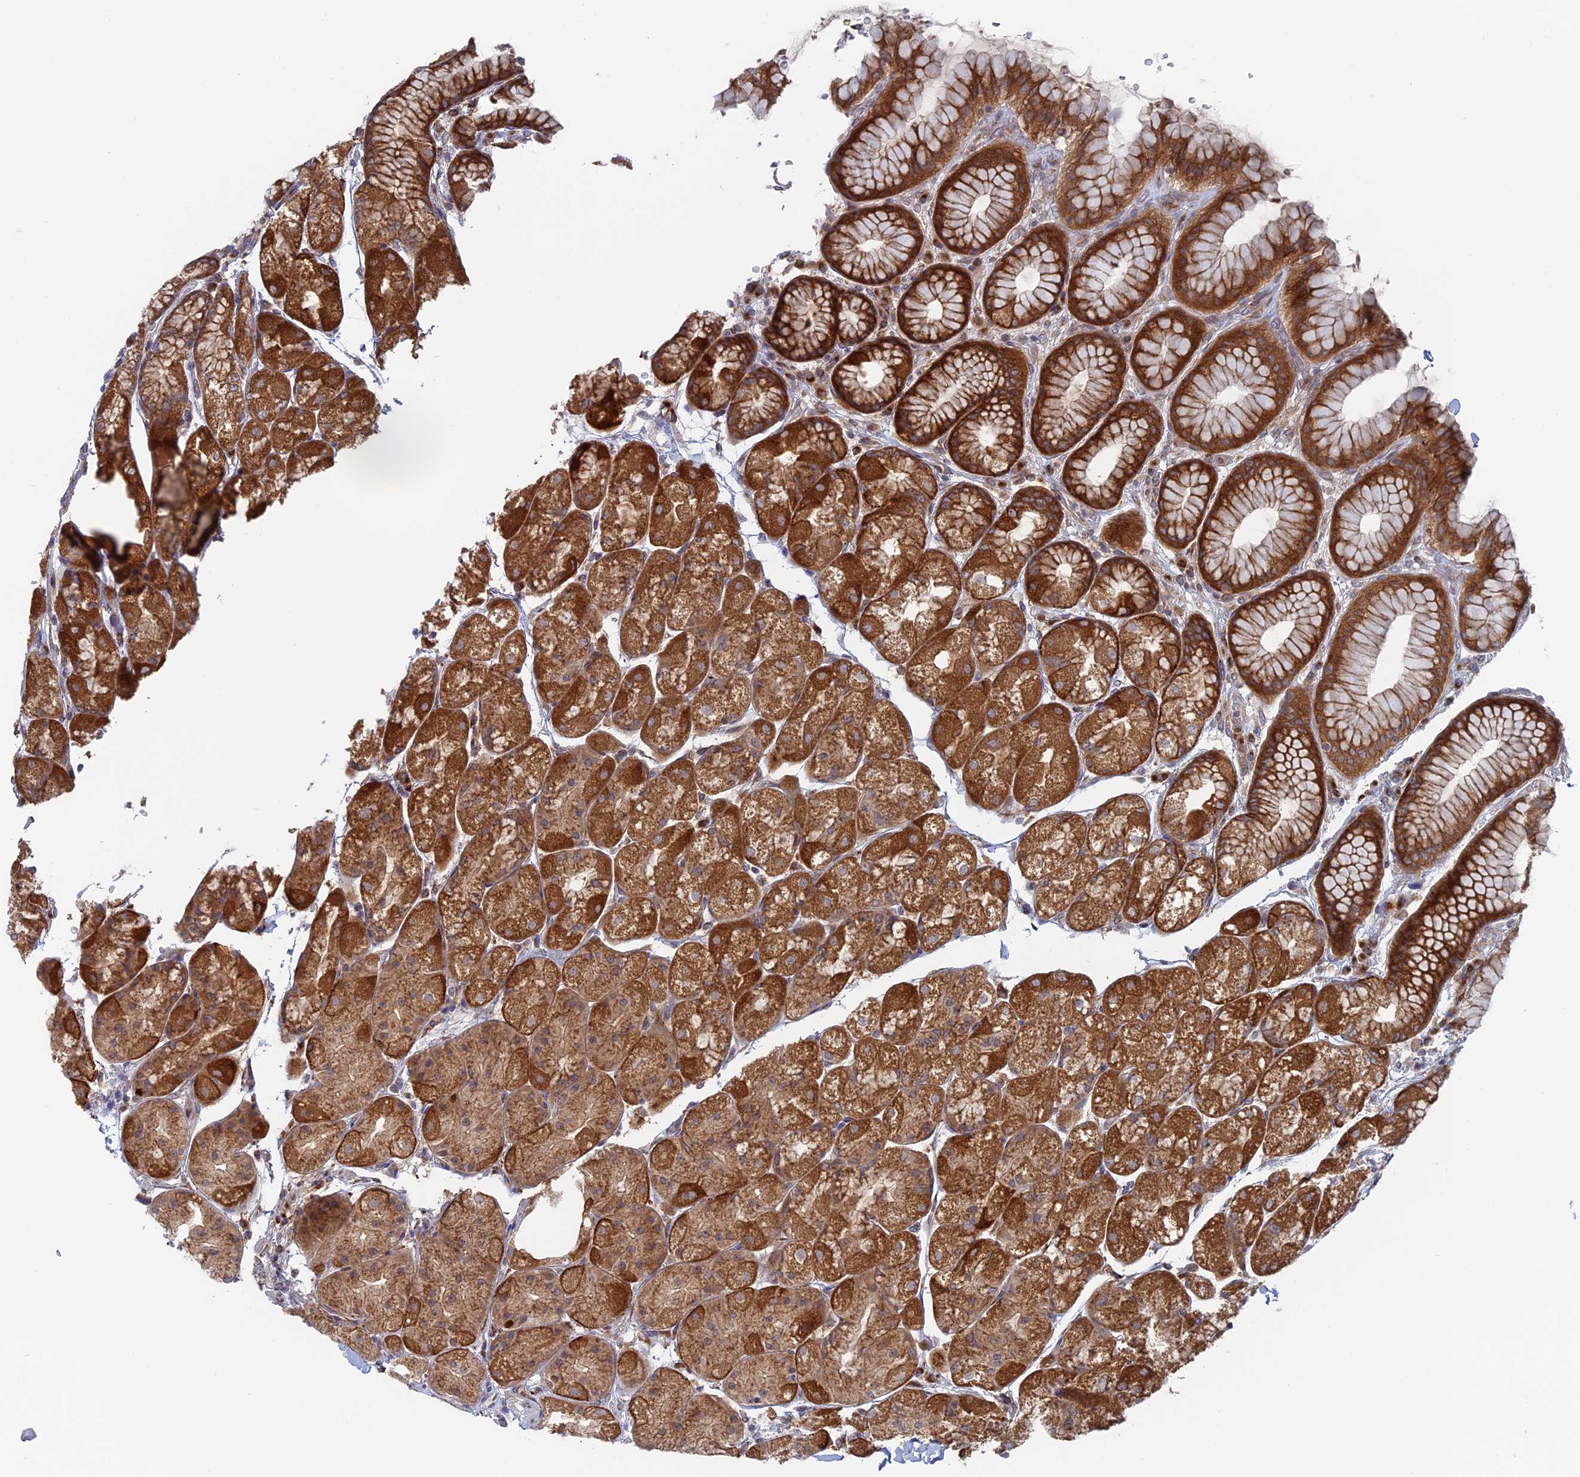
{"staining": {"intensity": "strong", "quantity": ">75%", "location": "cytoplasmic/membranous"}, "tissue": "stomach", "cell_type": "Glandular cells", "image_type": "normal", "snomed": [{"axis": "morphology", "description": "Normal tissue, NOS"}, {"axis": "topography", "description": "Stomach"}], "caption": "An image showing strong cytoplasmic/membranous positivity in about >75% of glandular cells in normal stomach, as visualized by brown immunohistochemical staining.", "gene": "TBC1D30", "patient": {"sex": "male", "age": 57}}